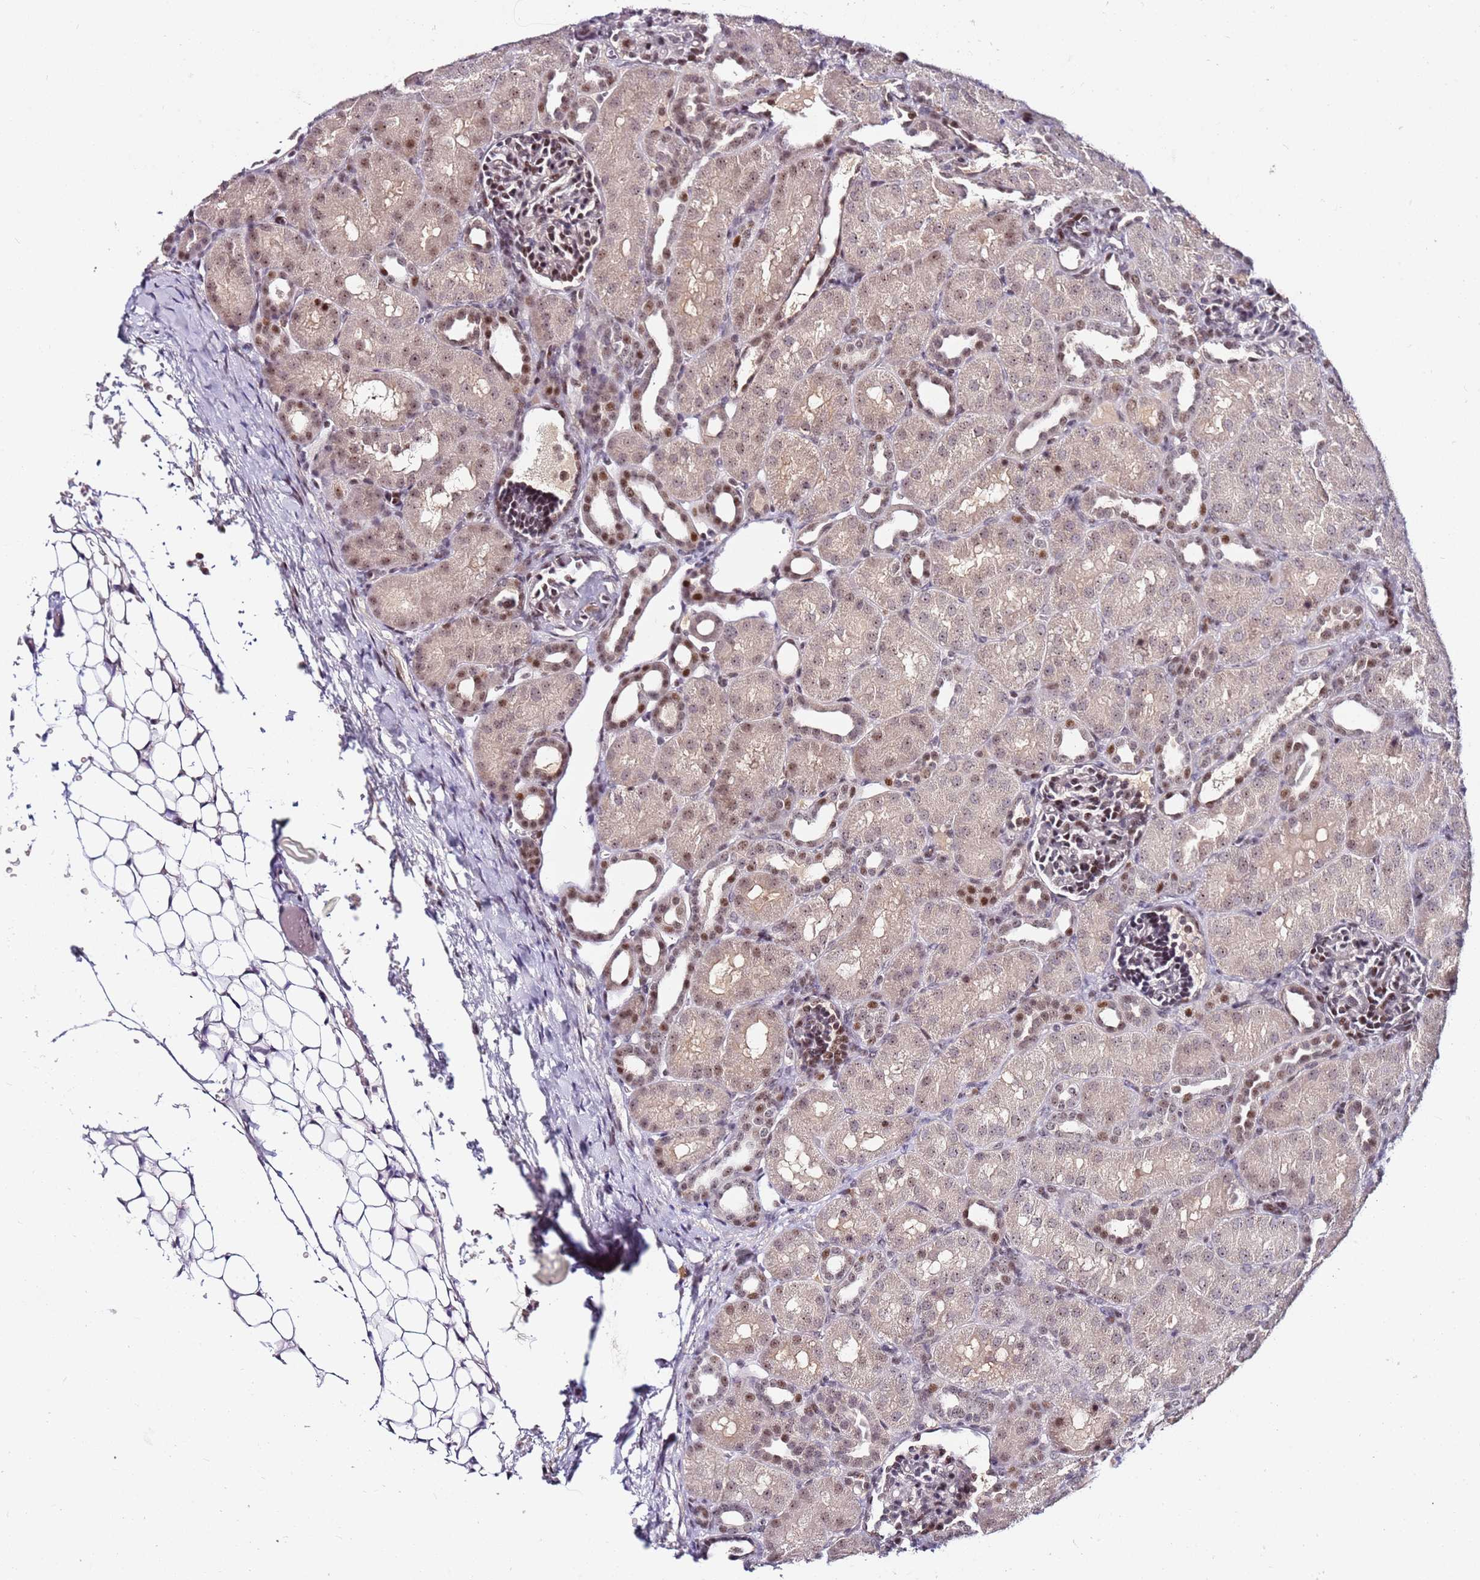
{"staining": {"intensity": "moderate", "quantity": ">75%", "location": "nuclear"}, "tissue": "kidney", "cell_type": "Cells in glomeruli", "image_type": "normal", "snomed": [{"axis": "morphology", "description": "Normal tissue, NOS"}, {"axis": "topography", "description": "Kidney"}], "caption": "Immunohistochemistry (DAB) staining of unremarkable human kidney shows moderate nuclear protein expression in about >75% of cells in glomeruli. (DAB (3,3'-diaminobenzidine) = brown stain, brightfield microscopy at high magnification).", "gene": "FCF1", "patient": {"sex": "male", "age": 1}}